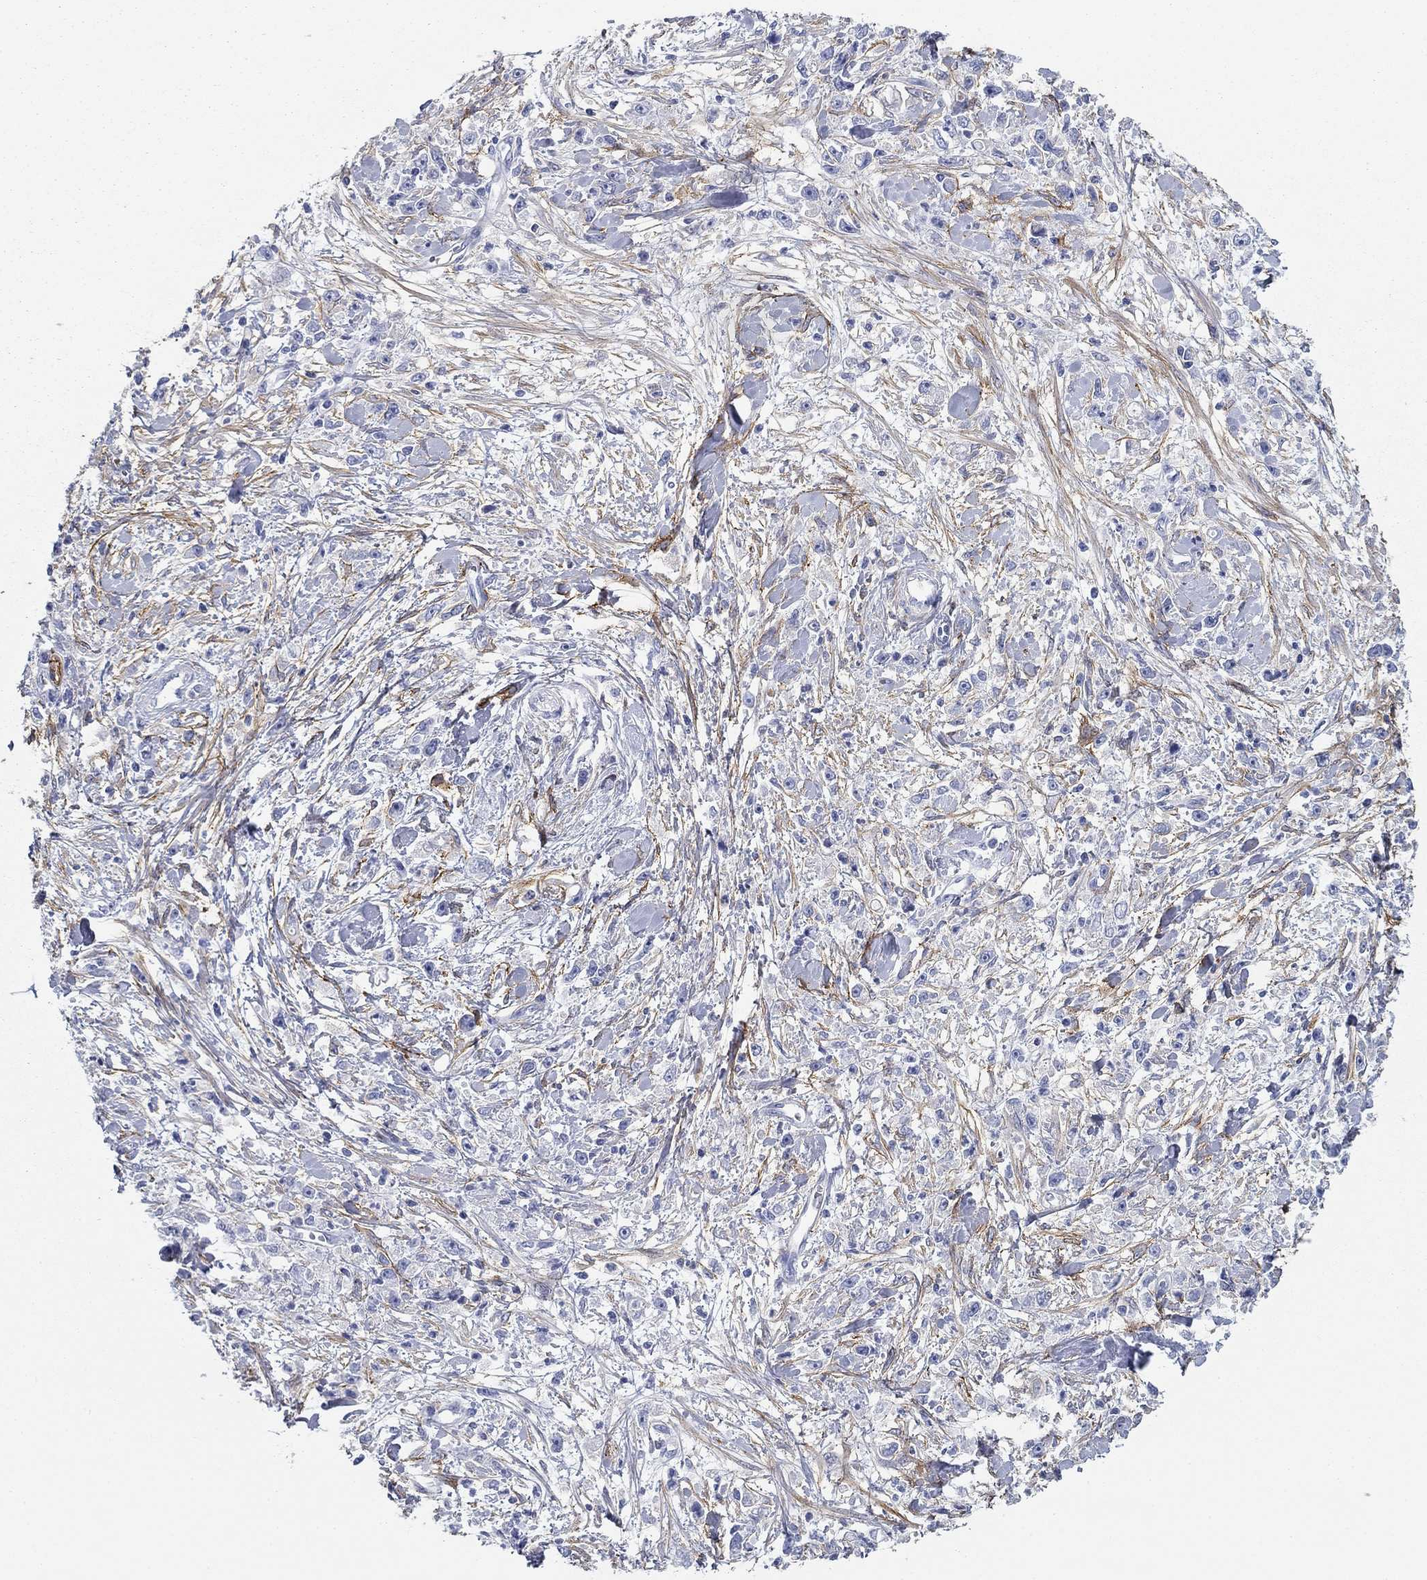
{"staining": {"intensity": "negative", "quantity": "none", "location": "none"}, "tissue": "stomach cancer", "cell_type": "Tumor cells", "image_type": "cancer", "snomed": [{"axis": "morphology", "description": "Adenocarcinoma, NOS"}, {"axis": "topography", "description": "Stomach"}], "caption": "Immunohistochemistry (IHC) image of human adenocarcinoma (stomach) stained for a protein (brown), which exhibits no positivity in tumor cells. (DAB (3,3'-diaminobenzidine) IHC, high magnification).", "gene": "GPC1", "patient": {"sex": "female", "age": 59}}